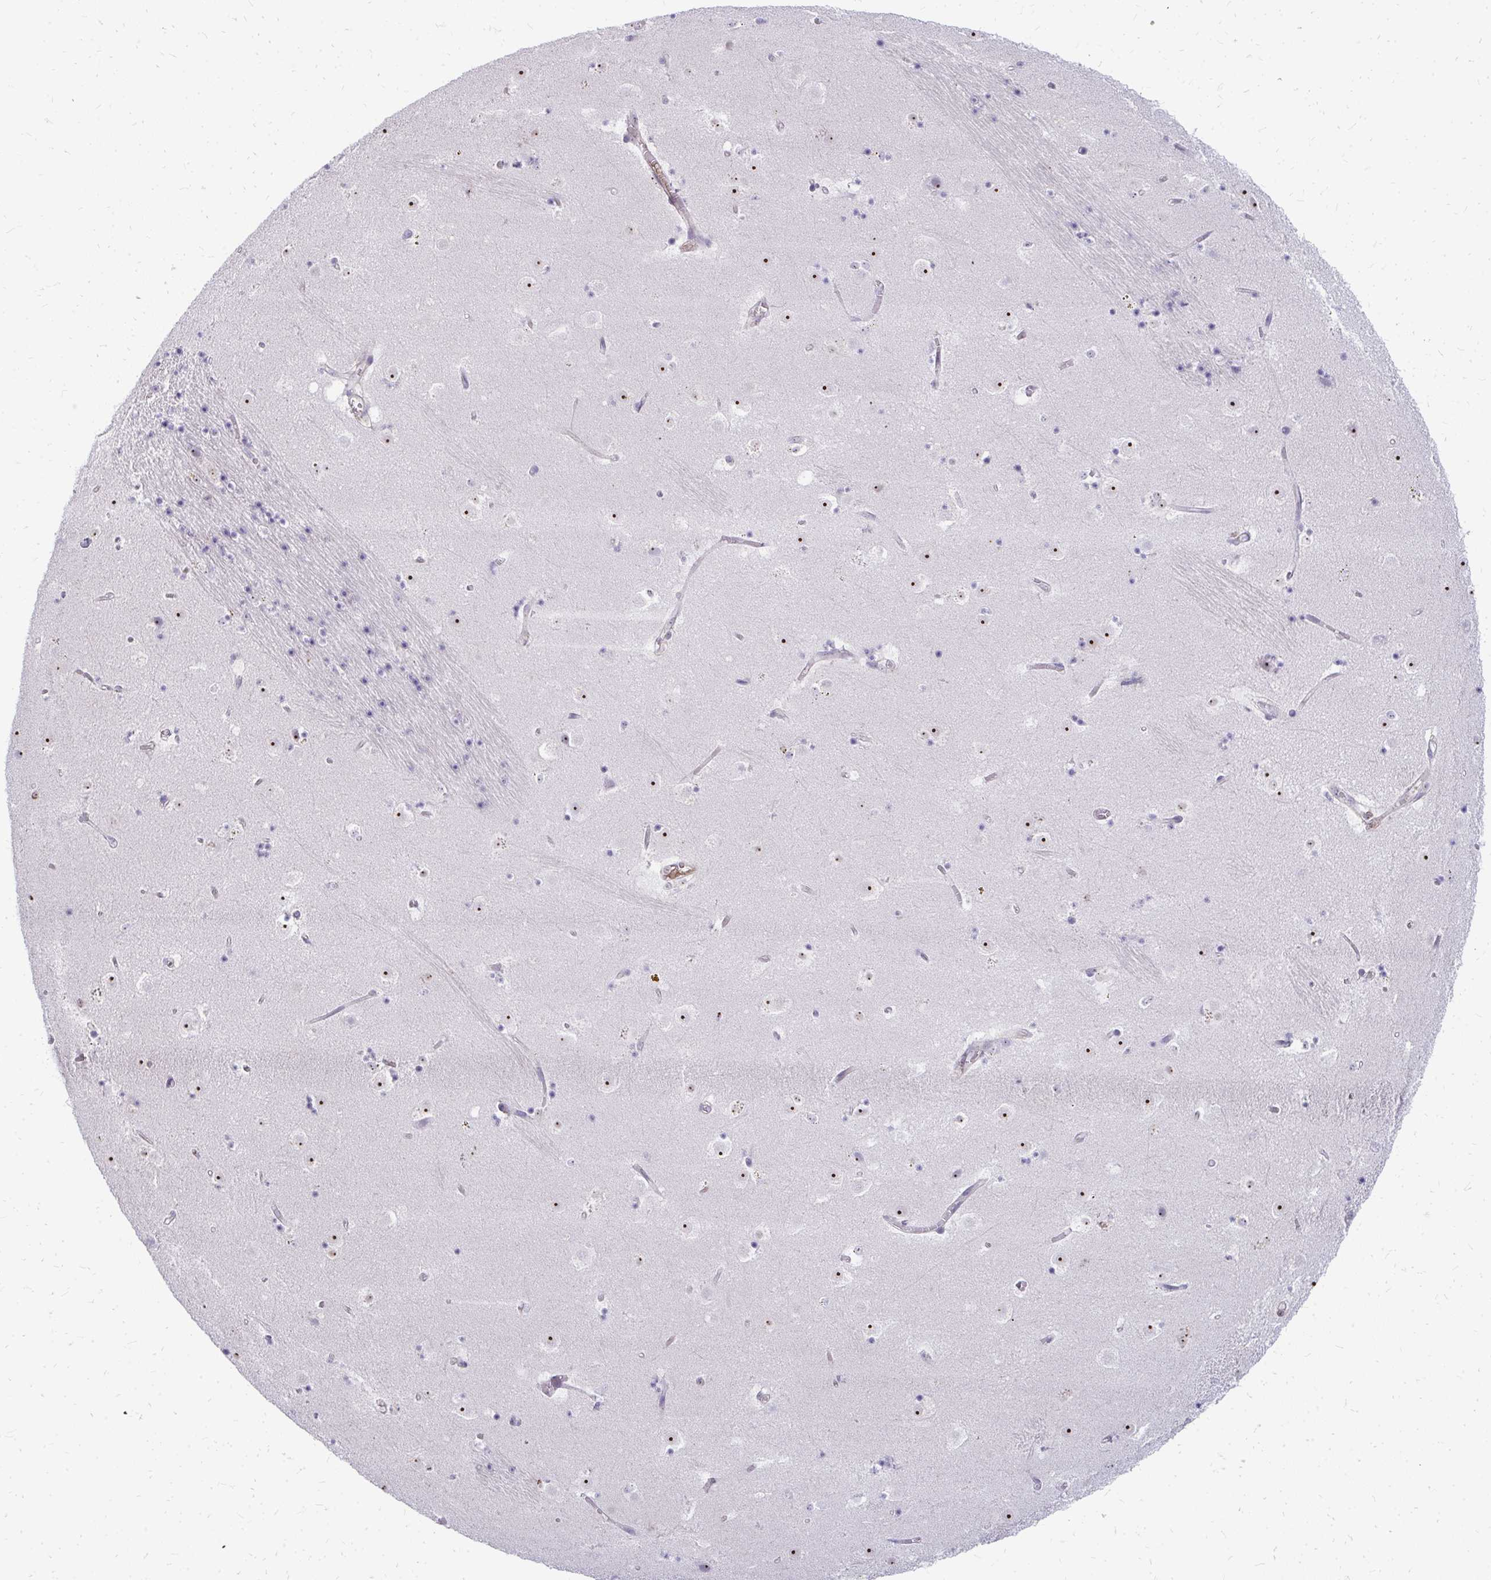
{"staining": {"intensity": "negative", "quantity": "none", "location": "none"}, "tissue": "caudate", "cell_type": "Glial cells", "image_type": "normal", "snomed": [{"axis": "morphology", "description": "Normal tissue, NOS"}, {"axis": "topography", "description": "Lateral ventricle wall"}], "caption": "Immunohistochemistry (IHC) image of unremarkable caudate: caudate stained with DAB (3,3'-diaminobenzidine) exhibits no significant protein positivity in glial cells.", "gene": "FAM9A", "patient": {"sex": "male", "age": 58}}